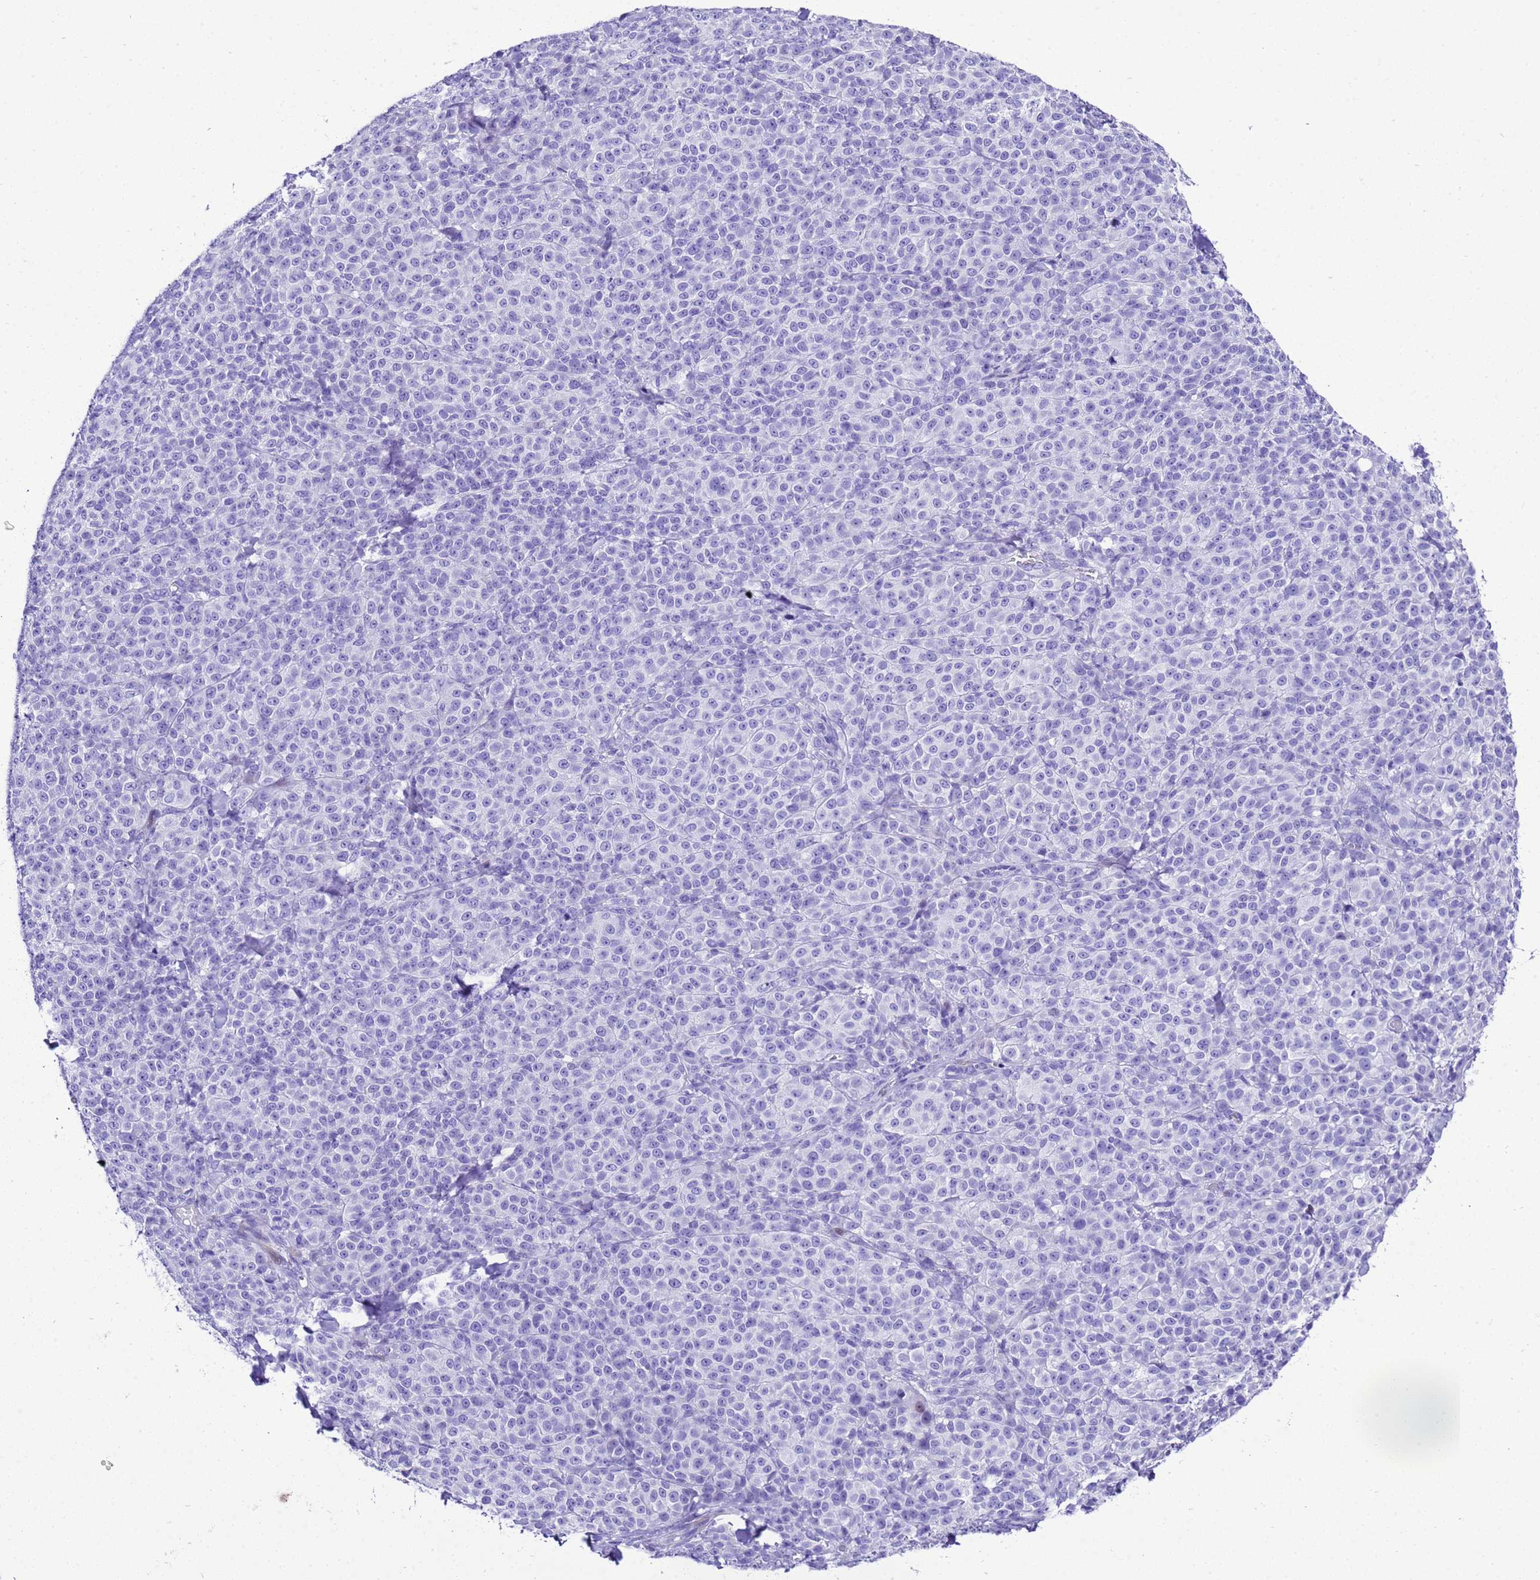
{"staining": {"intensity": "negative", "quantity": "none", "location": "none"}, "tissue": "melanoma", "cell_type": "Tumor cells", "image_type": "cancer", "snomed": [{"axis": "morphology", "description": "Normal tissue, NOS"}, {"axis": "morphology", "description": "Malignant melanoma, NOS"}, {"axis": "topography", "description": "Skin"}], "caption": "Immunohistochemistry (IHC) of human malignant melanoma reveals no staining in tumor cells. The staining is performed using DAB (3,3'-diaminobenzidine) brown chromogen with nuclei counter-stained in using hematoxylin.", "gene": "UGT2B10", "patient": {"sex": "female", "age": 34}}